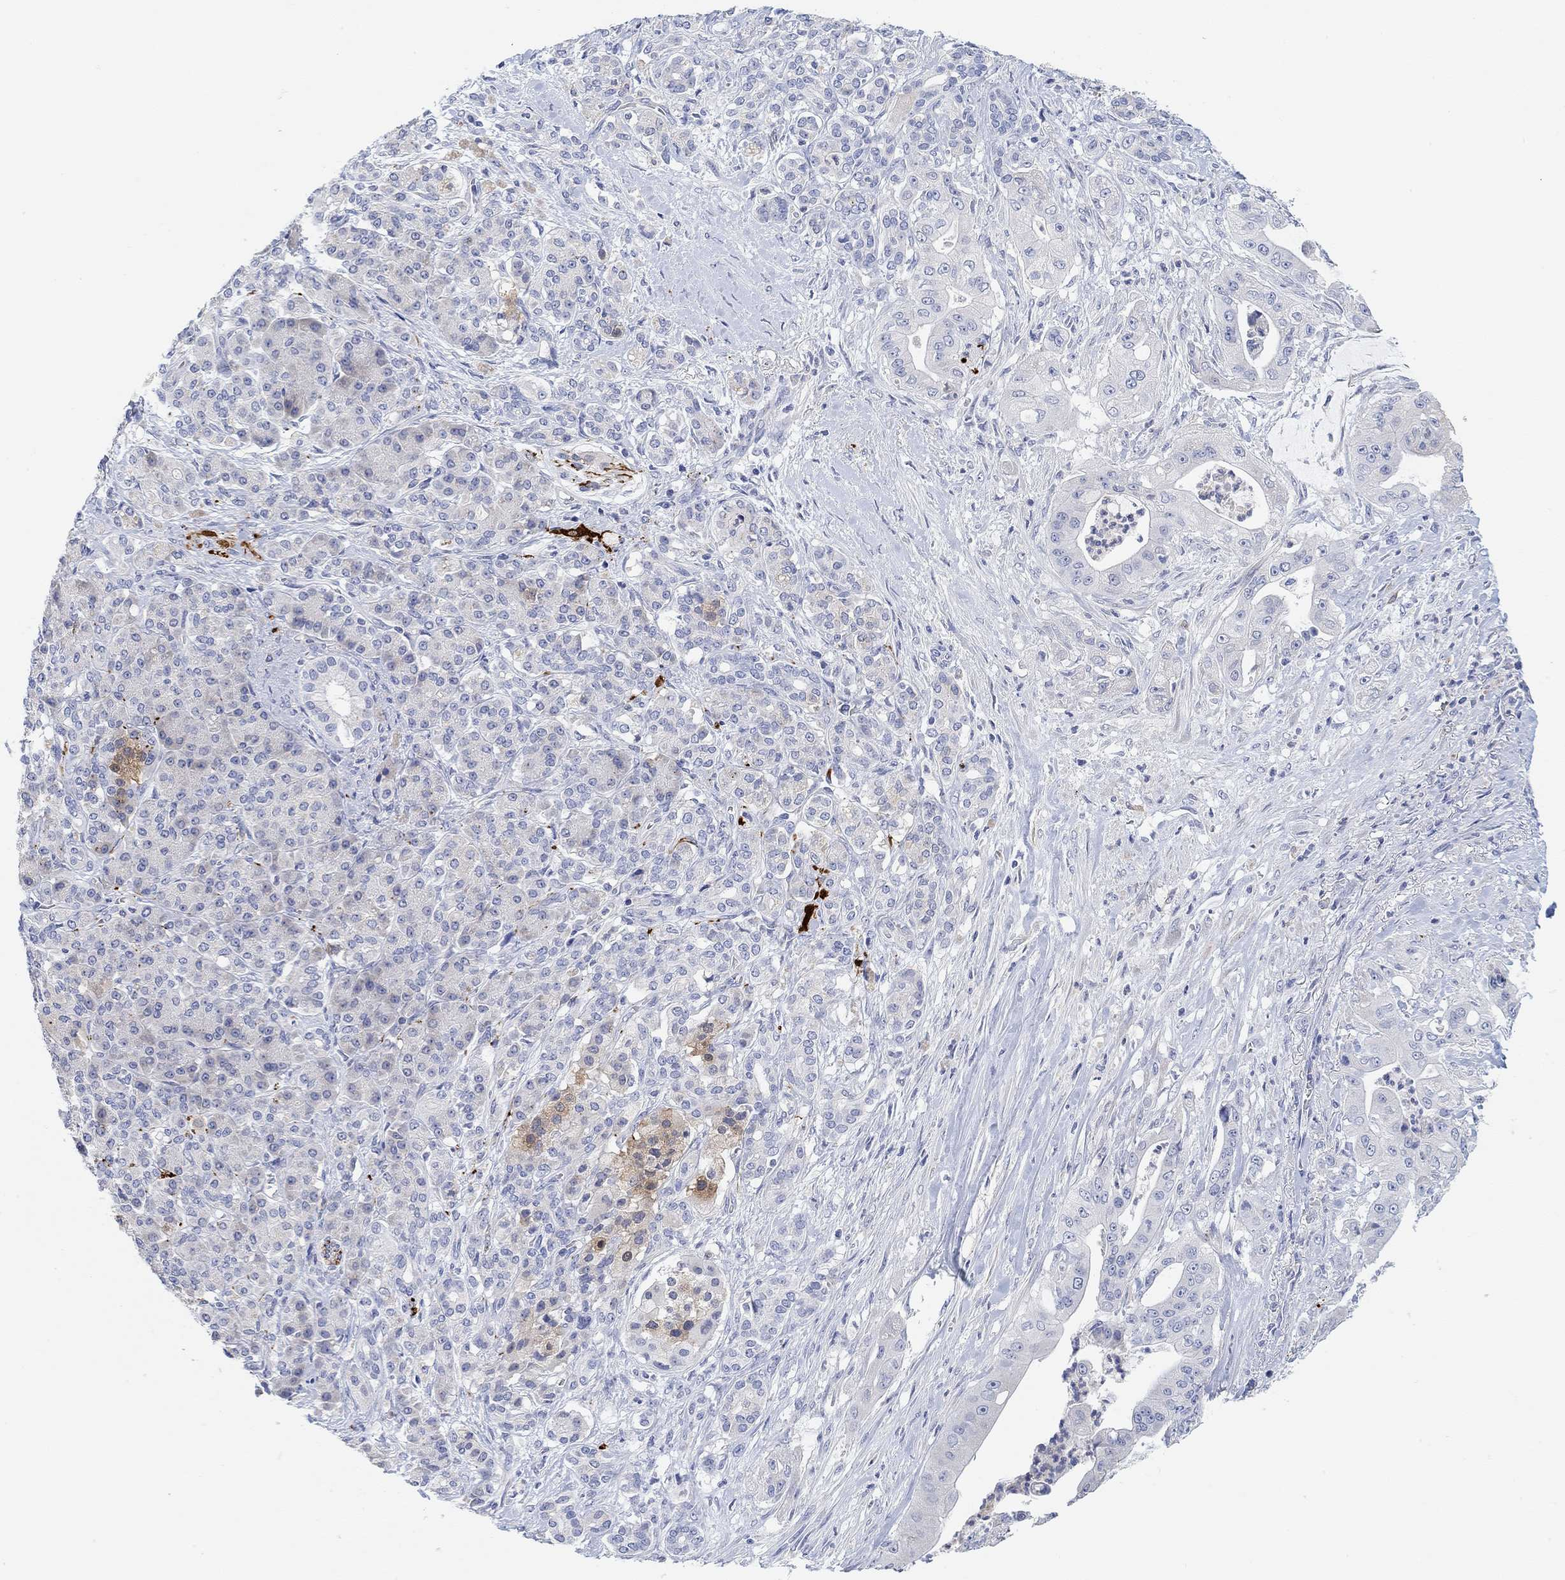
{"staining": {"intensity": "weak", "quantity": "<25%", "location": "cytoplasmic/membranous"}, "tissue": "pancreatic cancer", "cell_type": "Tumor cells", "image_type": "cancer", "snomed": [{"axis": "morphology", "description": "Normal tissue, NOS"}, {"axis": "morphology", "description": "Inflammation, NOS"}, {"axis": "morphology", "description": "Adenocarcinoma, NOS"}, {"axis": "topography", "description": "Pancreas"}], "caption": "Tumor cells are negative for brown protein staining in pancreatic cancer (adenocarcinoma).", "gene": "VAT1L", "patient": {"sex": "male", "age": 57}}